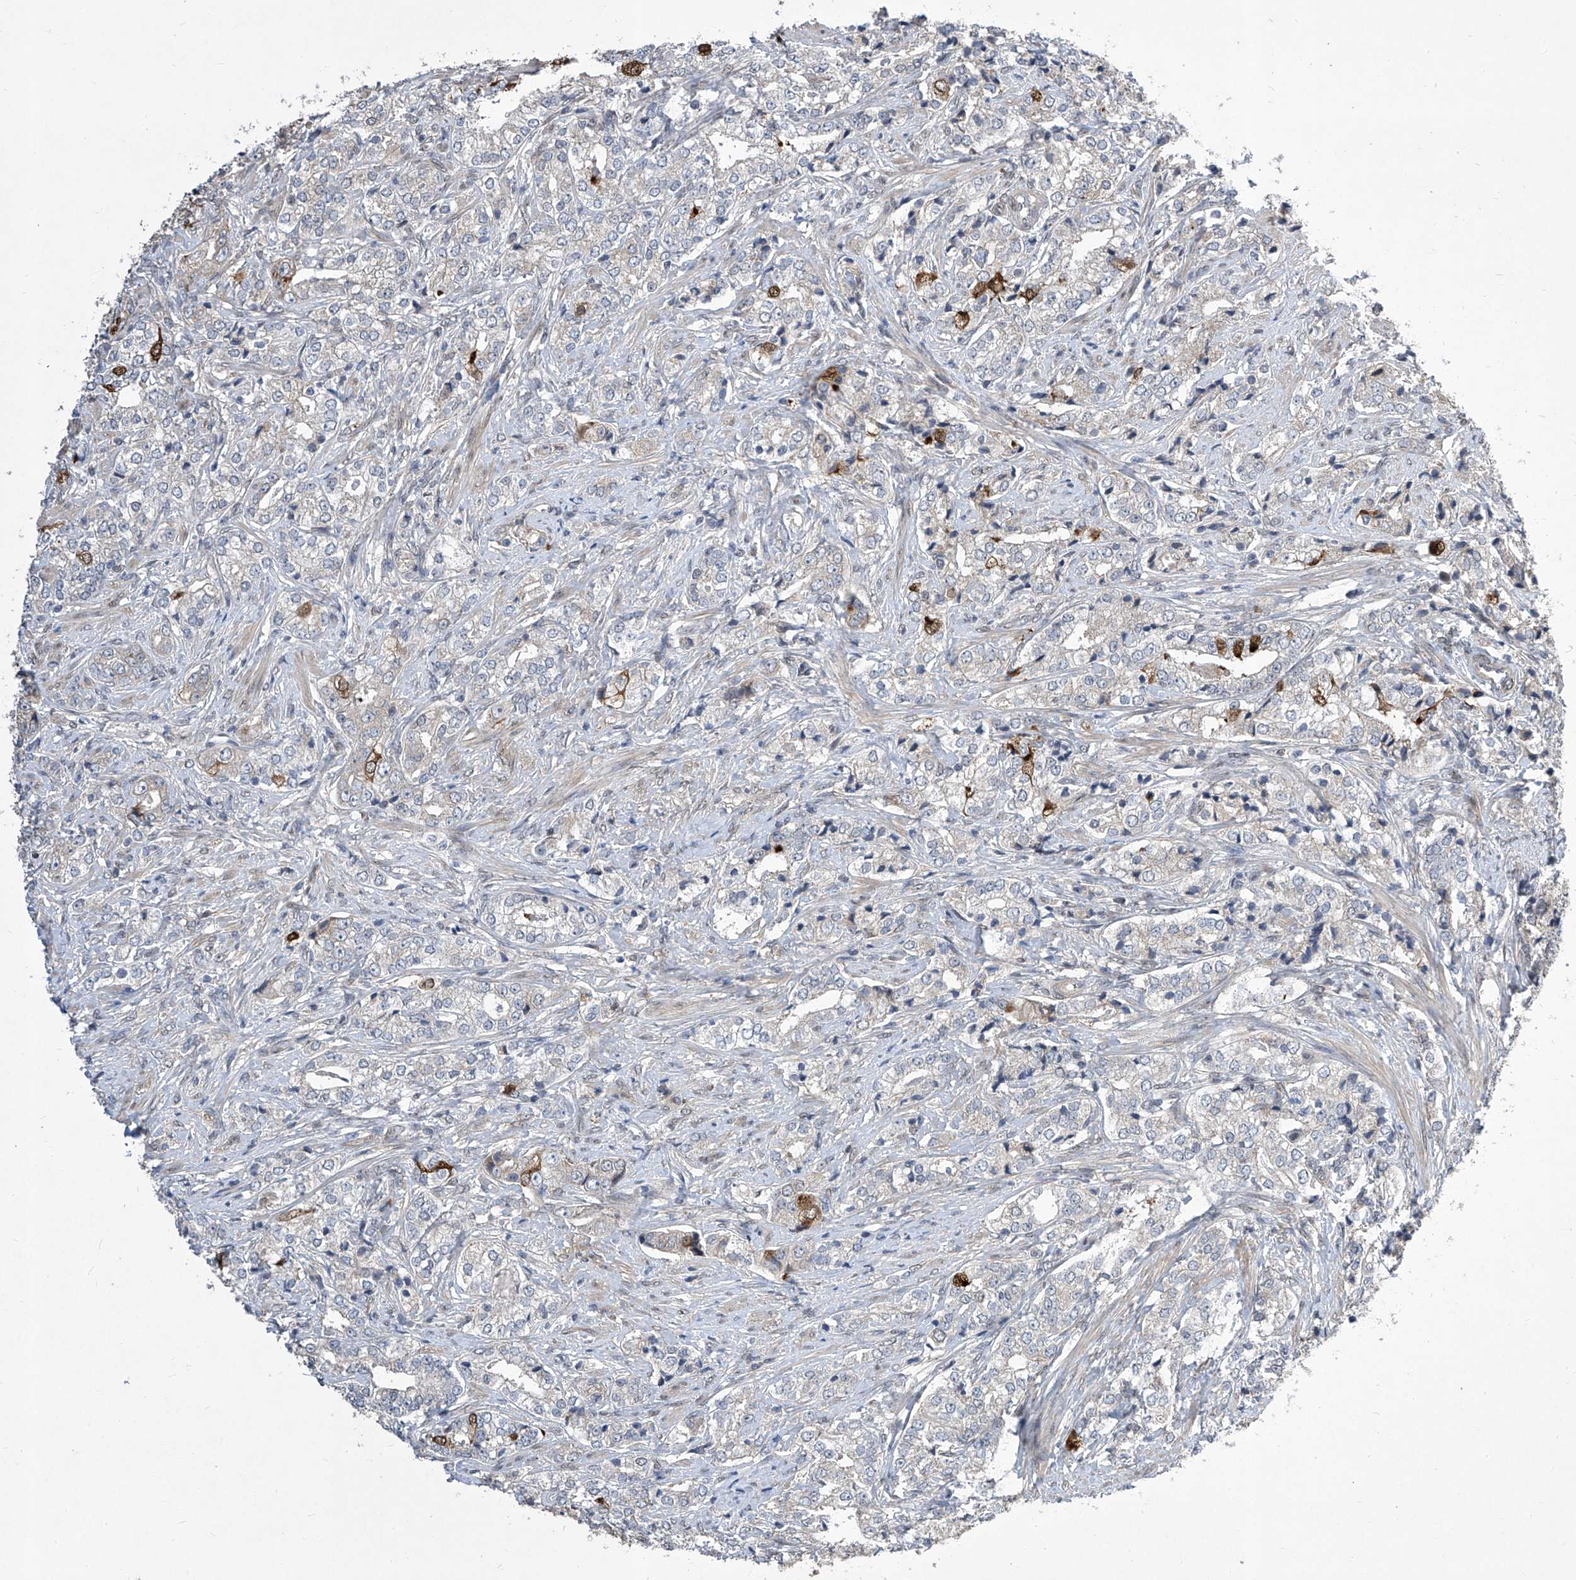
{"staining": {"intensity": "strong", "quantity": "<25%", "location": "cytoplasmic/membranous,nuclear"}, "tissue": "prostate cancer", "cell_type": "Tumor cells", "image_type": "cancer", "snomed": [{"axis": "morphology", "description": "Adenocarcinoma, High grade"}, {"axis": "topography", "description": "Prostate"}], "caption": "A brown stain labels strong cytoplasmic/membranous and nuclear staining of a protein in prostate high-grade adenocarcinoma tumor cells.", "gene": "CETN2", "patient": {"sex": "male", "age": 69}}